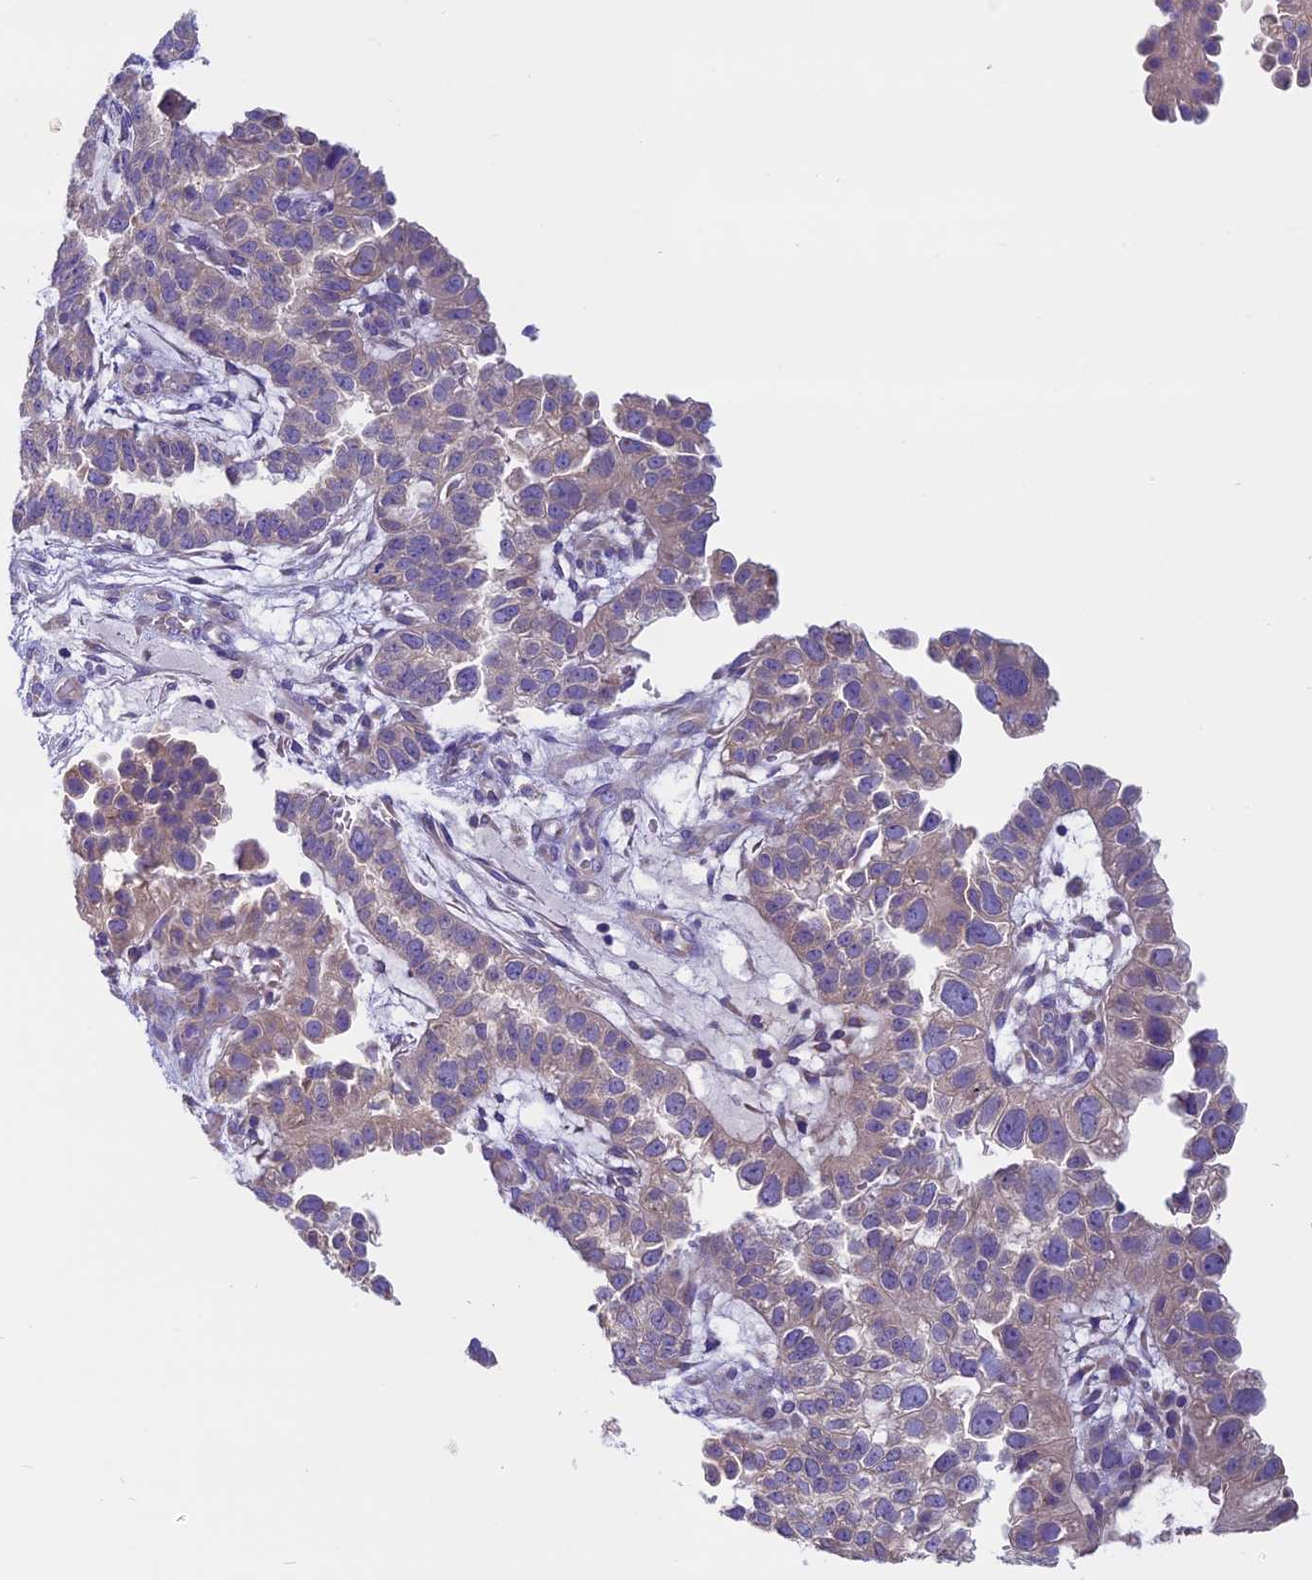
{"staining": {"intensity": "weak", "quantity": "25%-75%", "location": "cytoplasmic/membranous"}, "tissue": "endometrial cancer", "cell_type": "Tumor cells", "image_type": "cancer", "snomed": [{"axis": "morphology", "description": "Adenocarcinoma, NOS"}, {"axis": "topography", "description": "Endometrium"}], "caption": "Protein staining of adenocarcinoma (endometrial) tissue shows weak cytoplasmic/membranous positivity in approximately 25%-75% of tumor cells.", "gene": "DCTN5", "patient": {"sex": "female", "age": 85}}